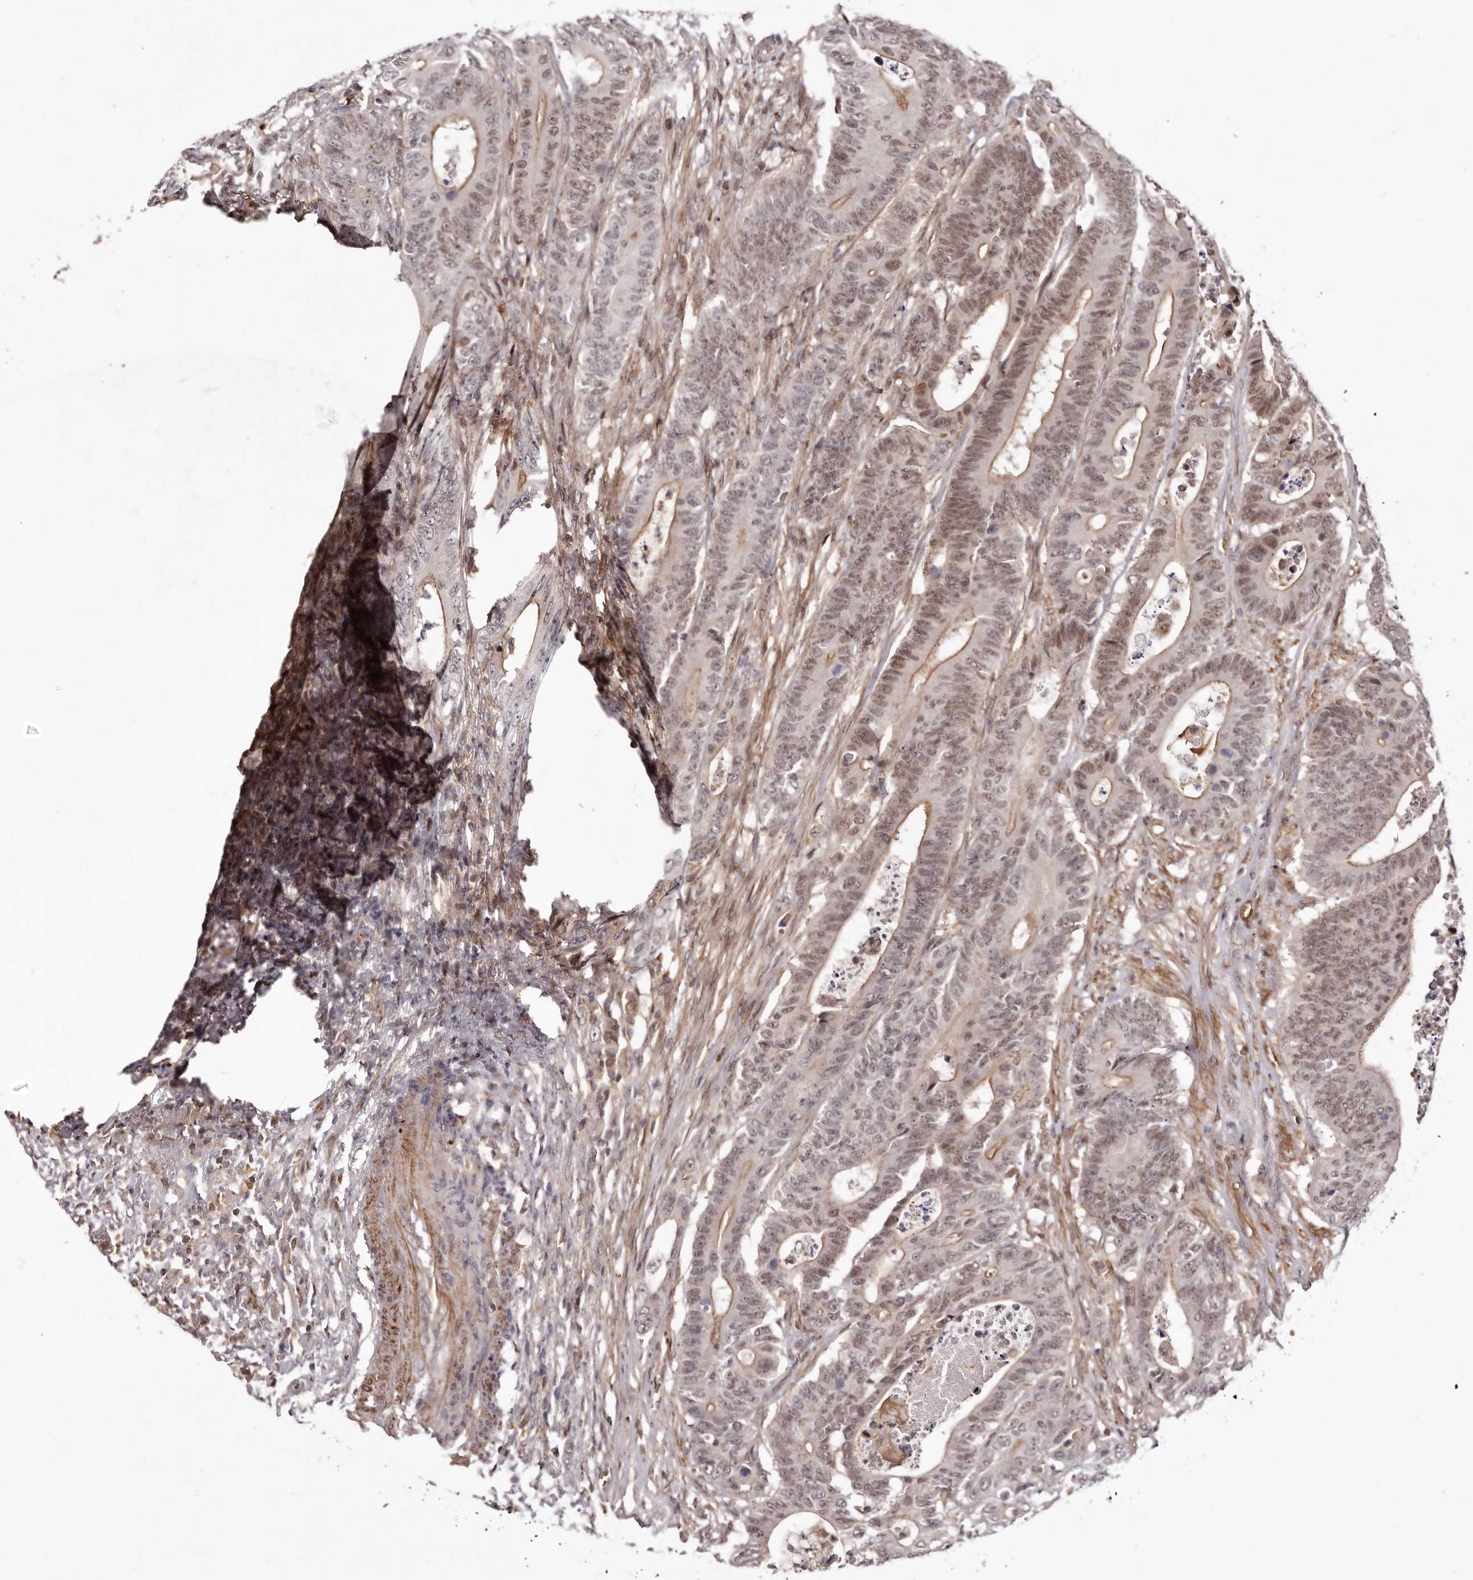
{"staining": {"intensity": "moderate", "quantity": "25%-75%", "location": "cytoplasmic/membranous,nuclear"}, "tissue": "colorectal cancer", "cell_type": "Tumor cells", "image_type": "cancer", "snomed": [{"axis": "morphology", "description": "Adenocarcinoma, NOS"}, {"axis": "topography", "description": "Colon"}], "caption": "An immunohistochemistry photomicrograph of neoplastic tissue is shown. Protein staining in brown shows moderate cytoplasmic/membranous and nuclear positivity in adenocarcinoma (colorectal) within tumor cells.", "gene": "FBXO5", "patient": {"sex": "male", "age": 83}}